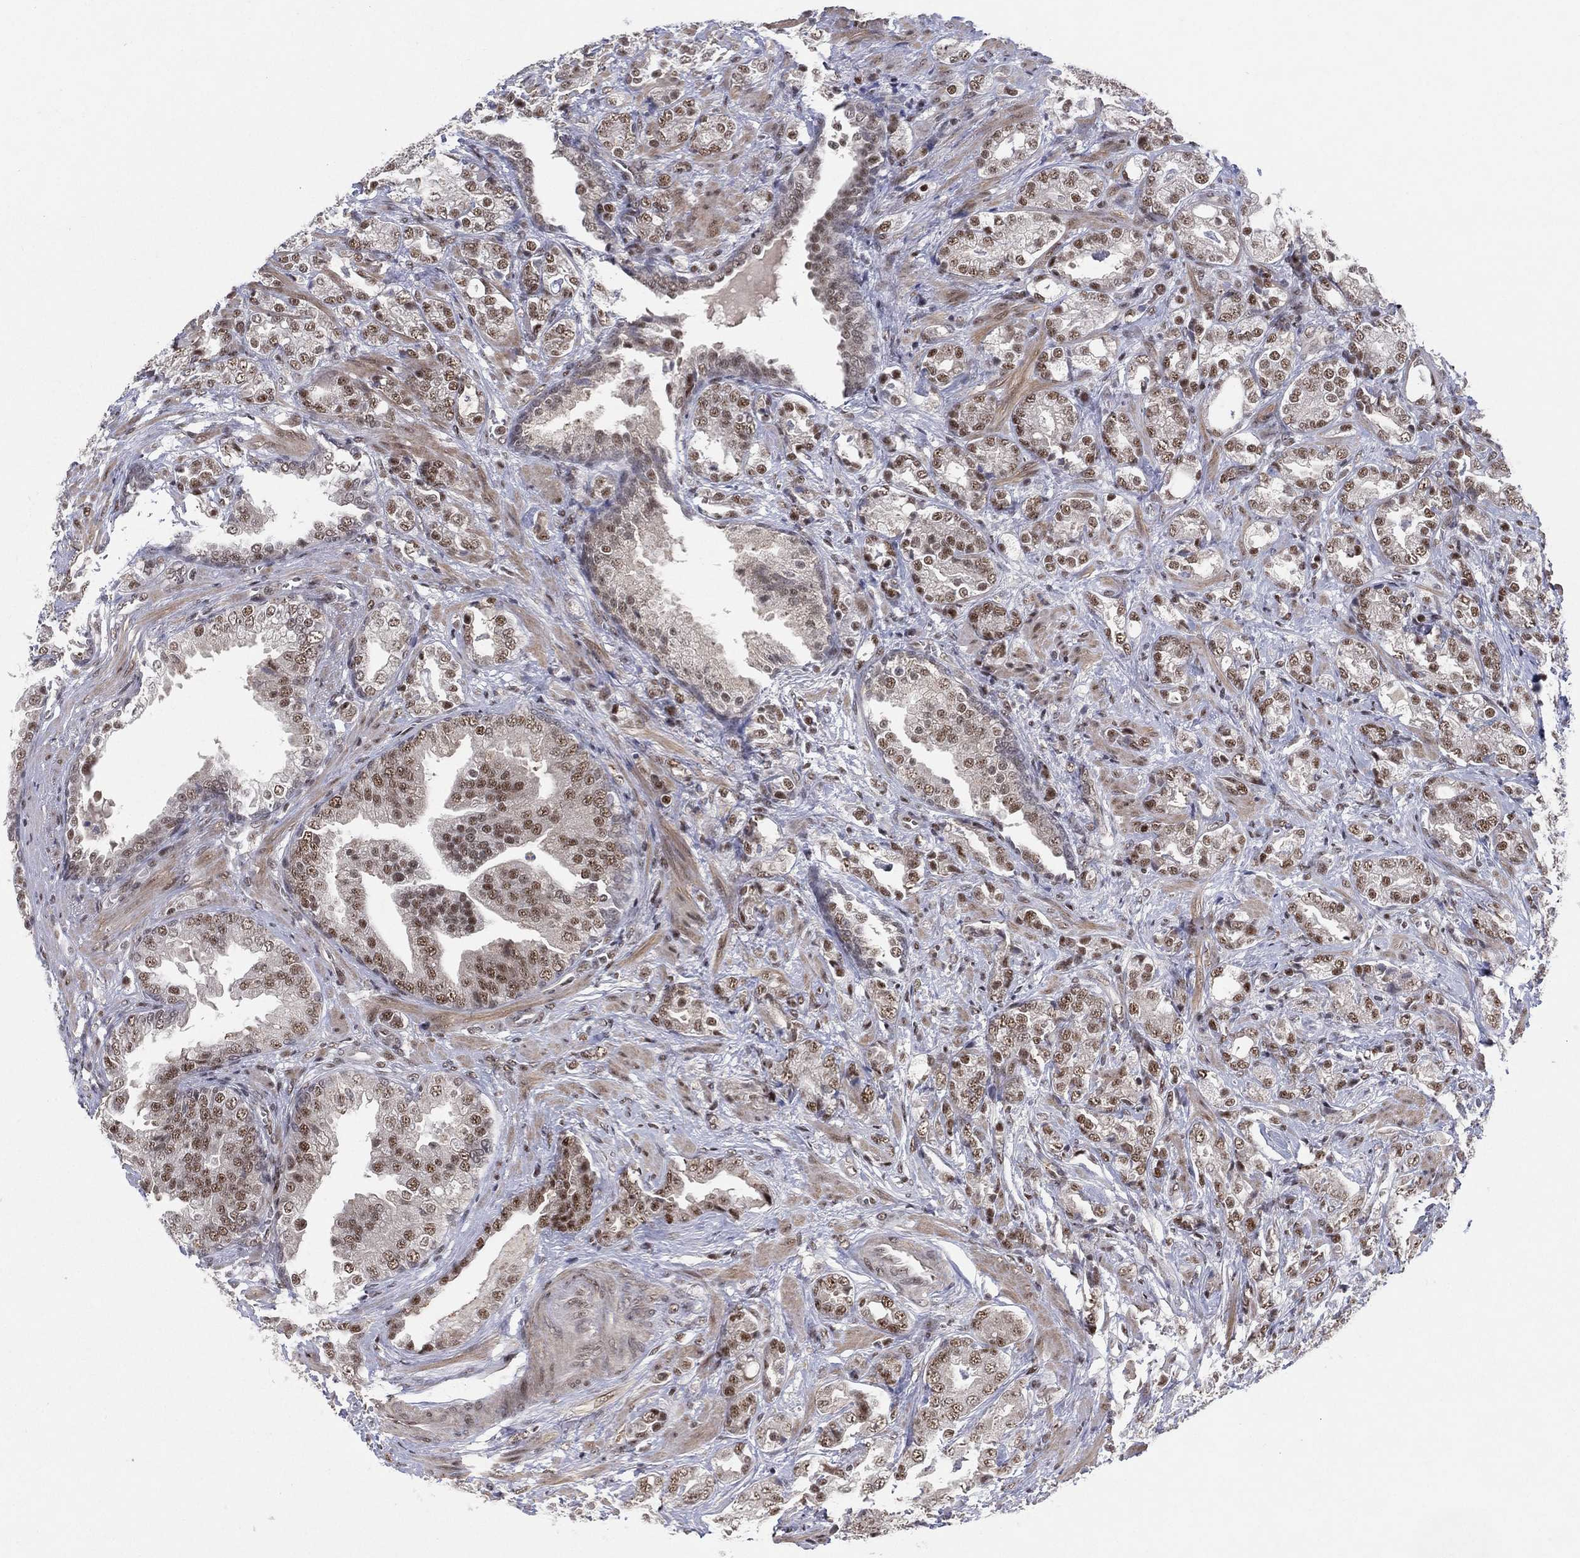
{"staining": {"intensity": "moderate", "quantity": "25%-75%", "location": "nuclear"}, "tissue": "prostate cancer", "cell_type": "Tumor cells", "image_type": "cancer", "snomed": [{"axis": "morphology", "description": "Adenocarcinoma, NOS"}, {"axis": "topography", "description": "Prostate"}], "caption": "About 25%-75% of tumor cells in prostate cancer demonstrate moderate nuclear protein positivity as visualized by brown immunohistochemical staining.", "gene": "DGCR8", "patient": {"sex": "male", "age": 57}}